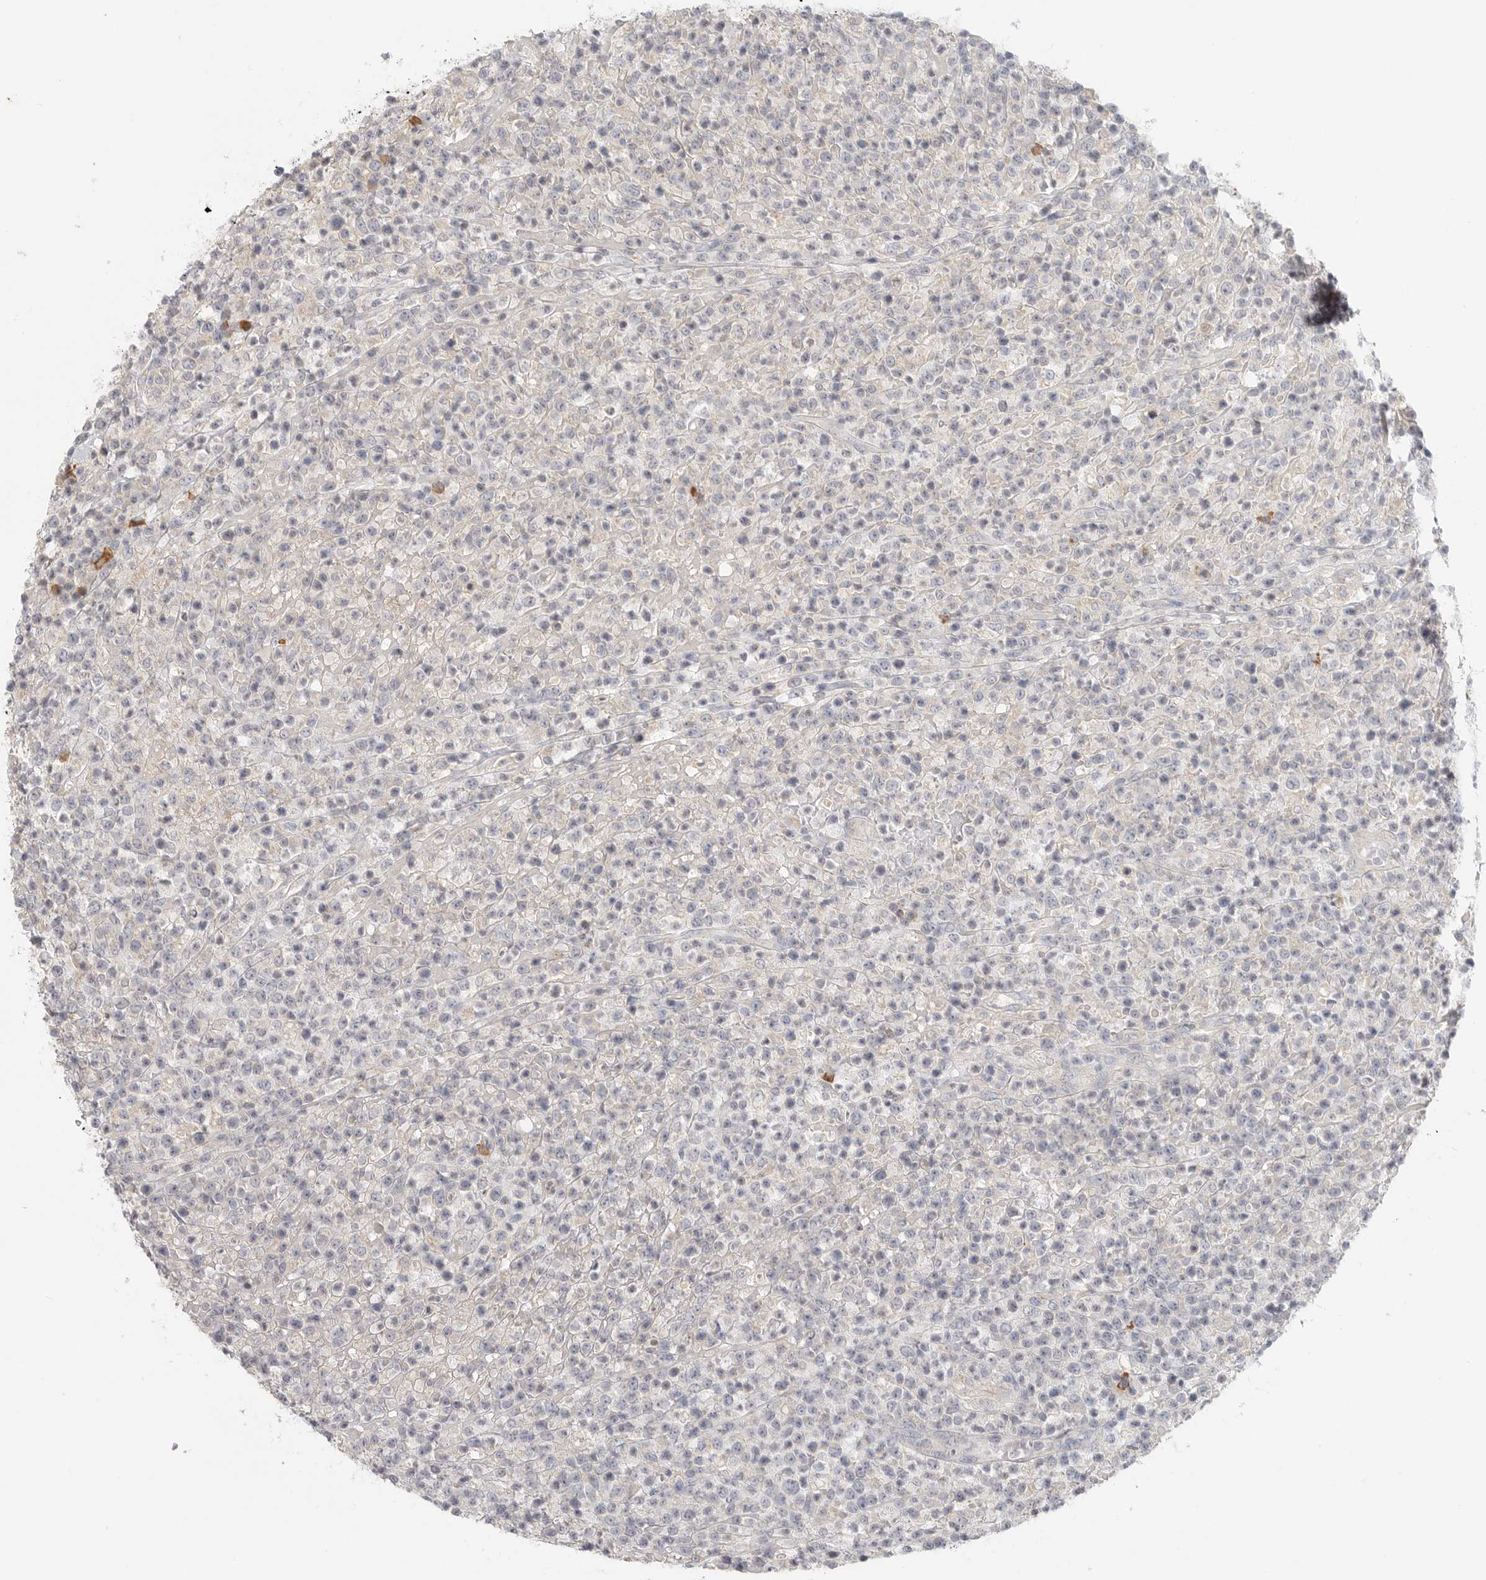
{"staining": {"intensity": "negative", "quantity": "none", "location": "none"}, "tissue": "lymphoma", "cell_type": "Tumor cells", "image_type": "cancer", "snomed": [{"axis": "morphology", "description": "Malignant lymphoma, non-Hodgkin's type, High grade"}, {"axis": "topography", "description": "Colon"}], "caption": "This histopathology image is of high-grade malignant lymphoma, non-Hodgkin's type stained with immunohistochemistry (IHC) to label a protein in brown with the nuclei are counter-stained blue. There is no positivity in tumor cells.", "gene": "SLC25A36", "patient": {"sex": "female", "age": 53}}